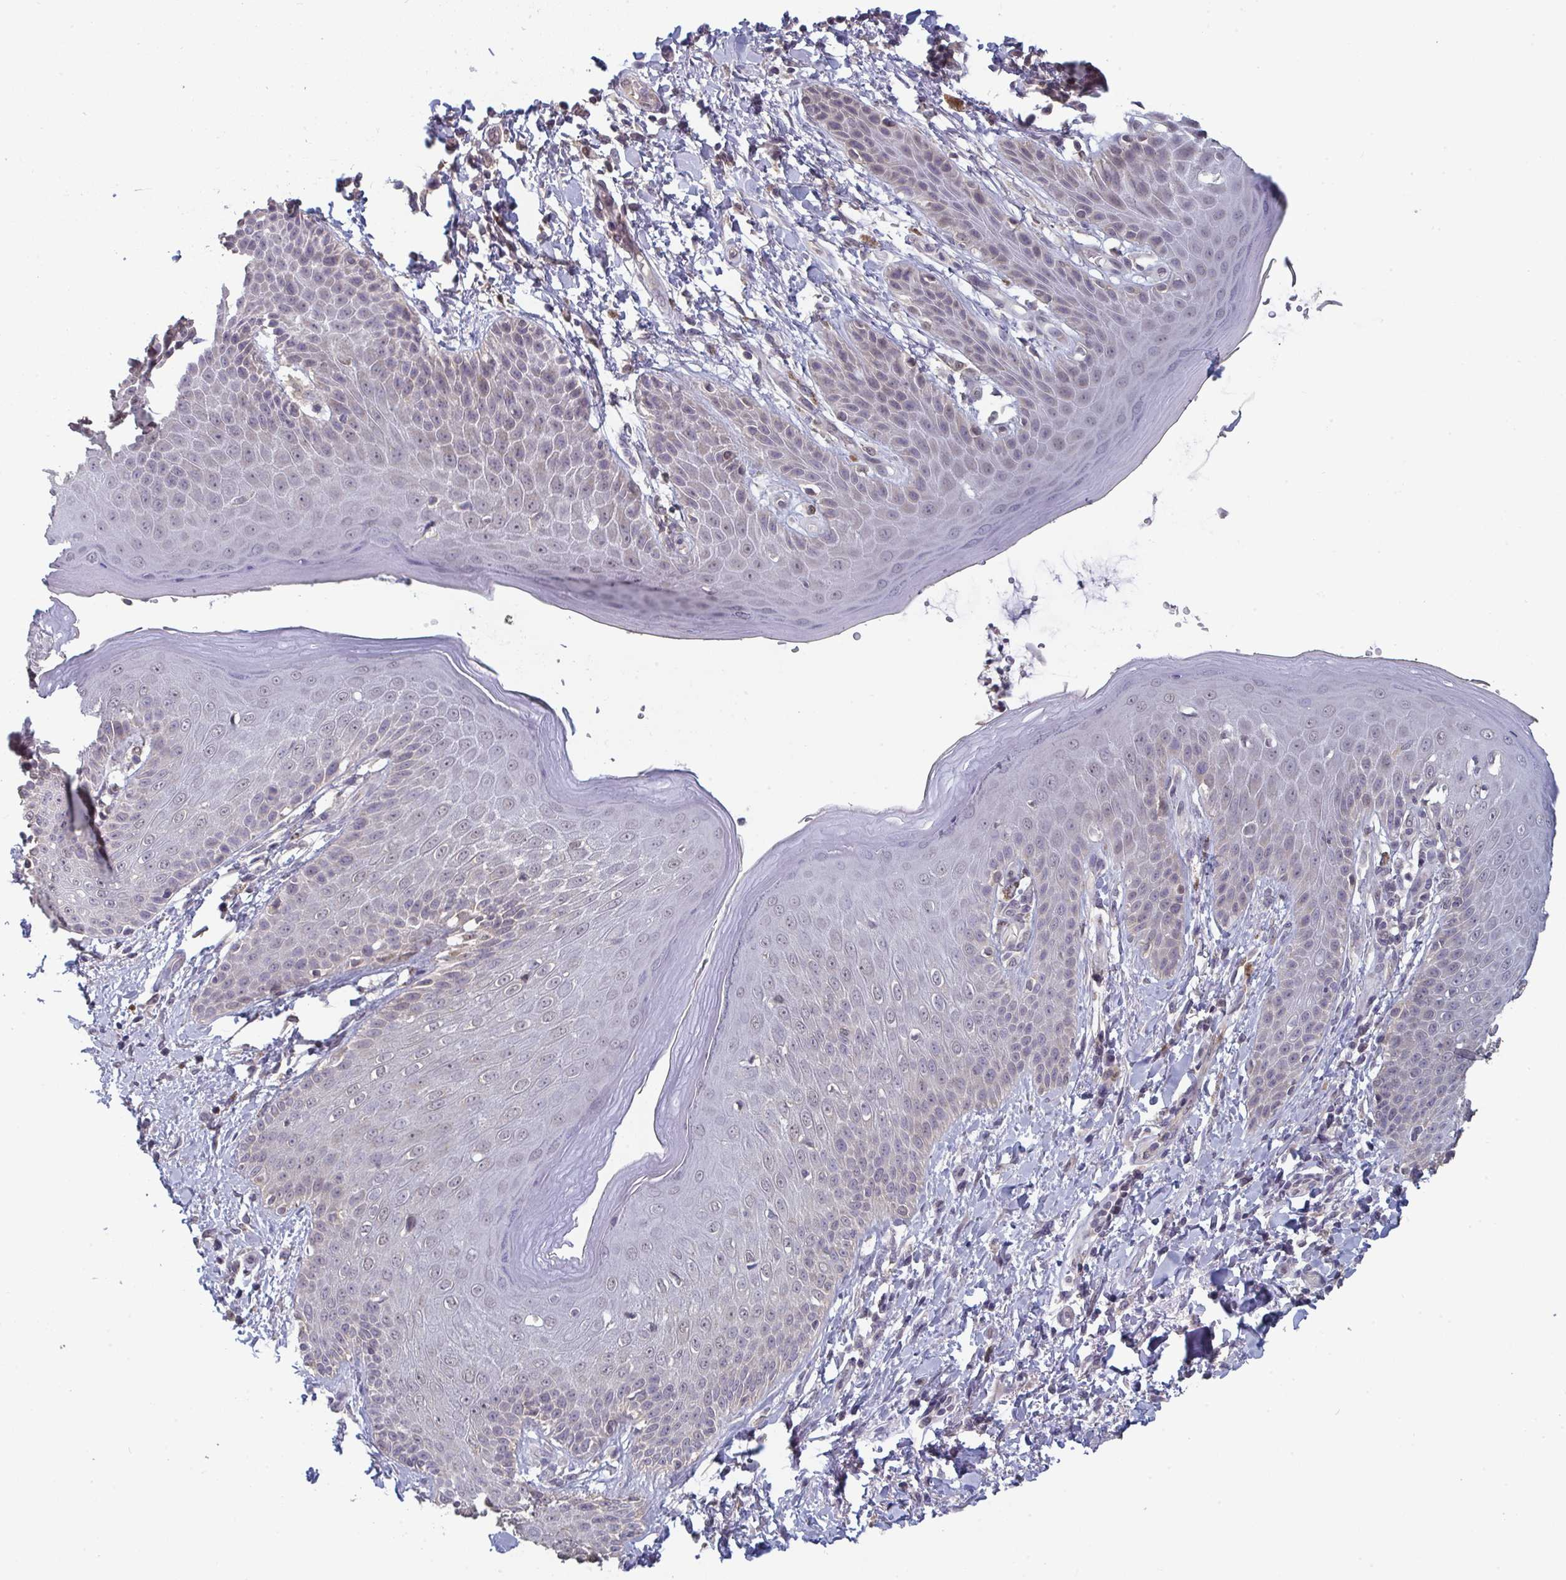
{"staining": {"intensity": "weak", "quantity": "<25%", "location": "cytoplasmic/membranous"}, "tissue": "skin", "cell_type": "Epidermal cells", "image_type": "normal", "snomed": [{"axis": "morphology", "description": "Normal tissue, NOS"}, {"axis": "topography", "description": "Anal"}, {"axis": "topography", "description": "Peripheral nerve tissue"}], "caption": "IHC histopathology image of unremarkable skin stained for a protein (brown), which demonstrates no expression in epidermal cells.", "gene": "LIX1", "patient": {"sex": "male", "age": 51}}